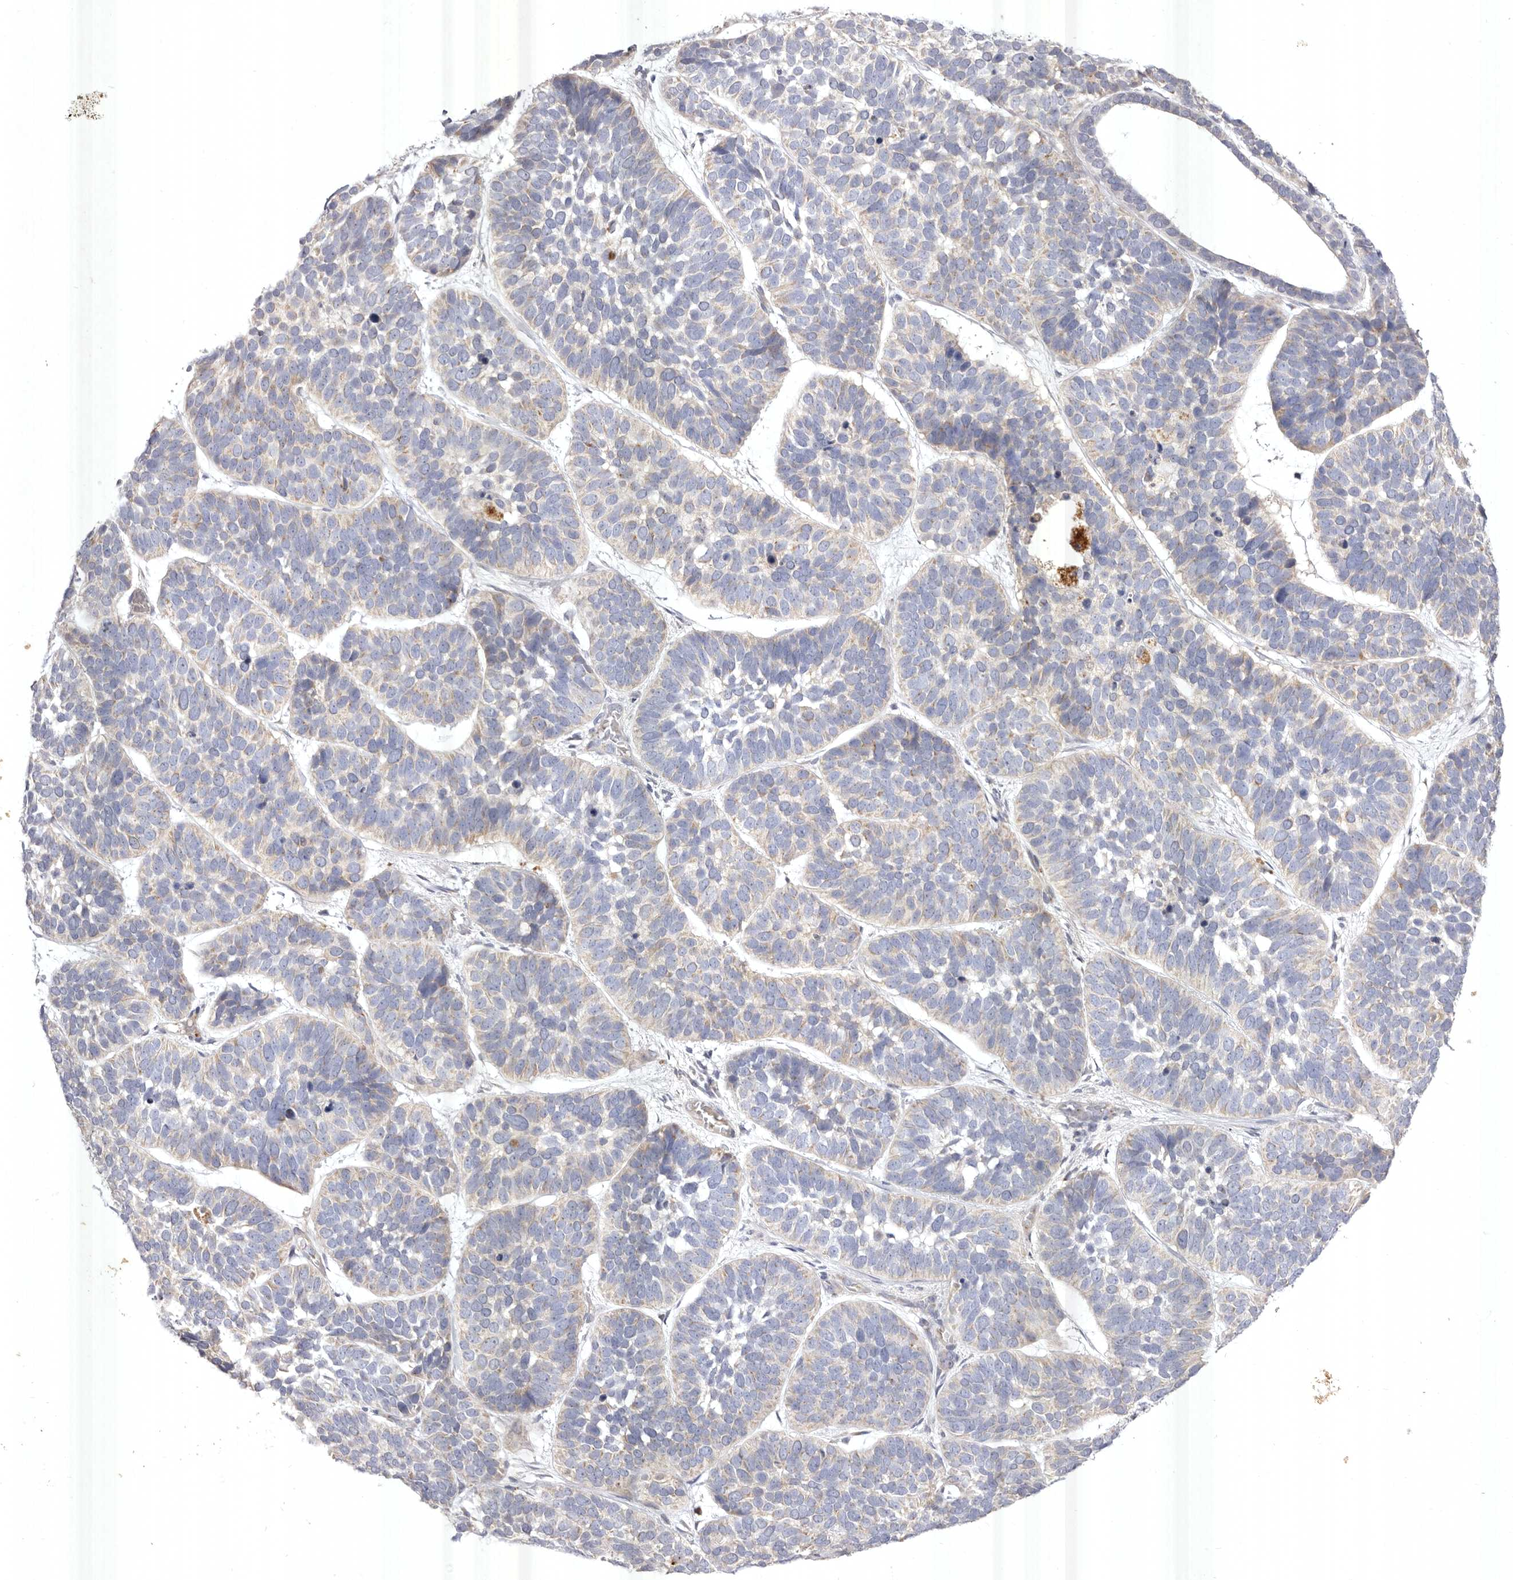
{"staining": {"intensity": "negative", "quantity": "none", "location": "none"}, "tissue": "skin cancer", "cell_type": "Tumor cells", "image_type": "cancer", "snomed": [{"axis": "morphology", "description": "Basal cell carcinoma"}, {"axis": "topography", "description": "Skin"}], "caption": "Immunohistochemistry (IHC) histopathology image of human skin cancer stained for a protein (brown), which reveals no positivity in tumor cells. (DAB (3,3'-diaminobenzidine) immunohistochemistry (IHC) visualized using brightfield microscopy, high magnification).", "gene": "USP24", "patient": {"sex": "male", "age": 62}}